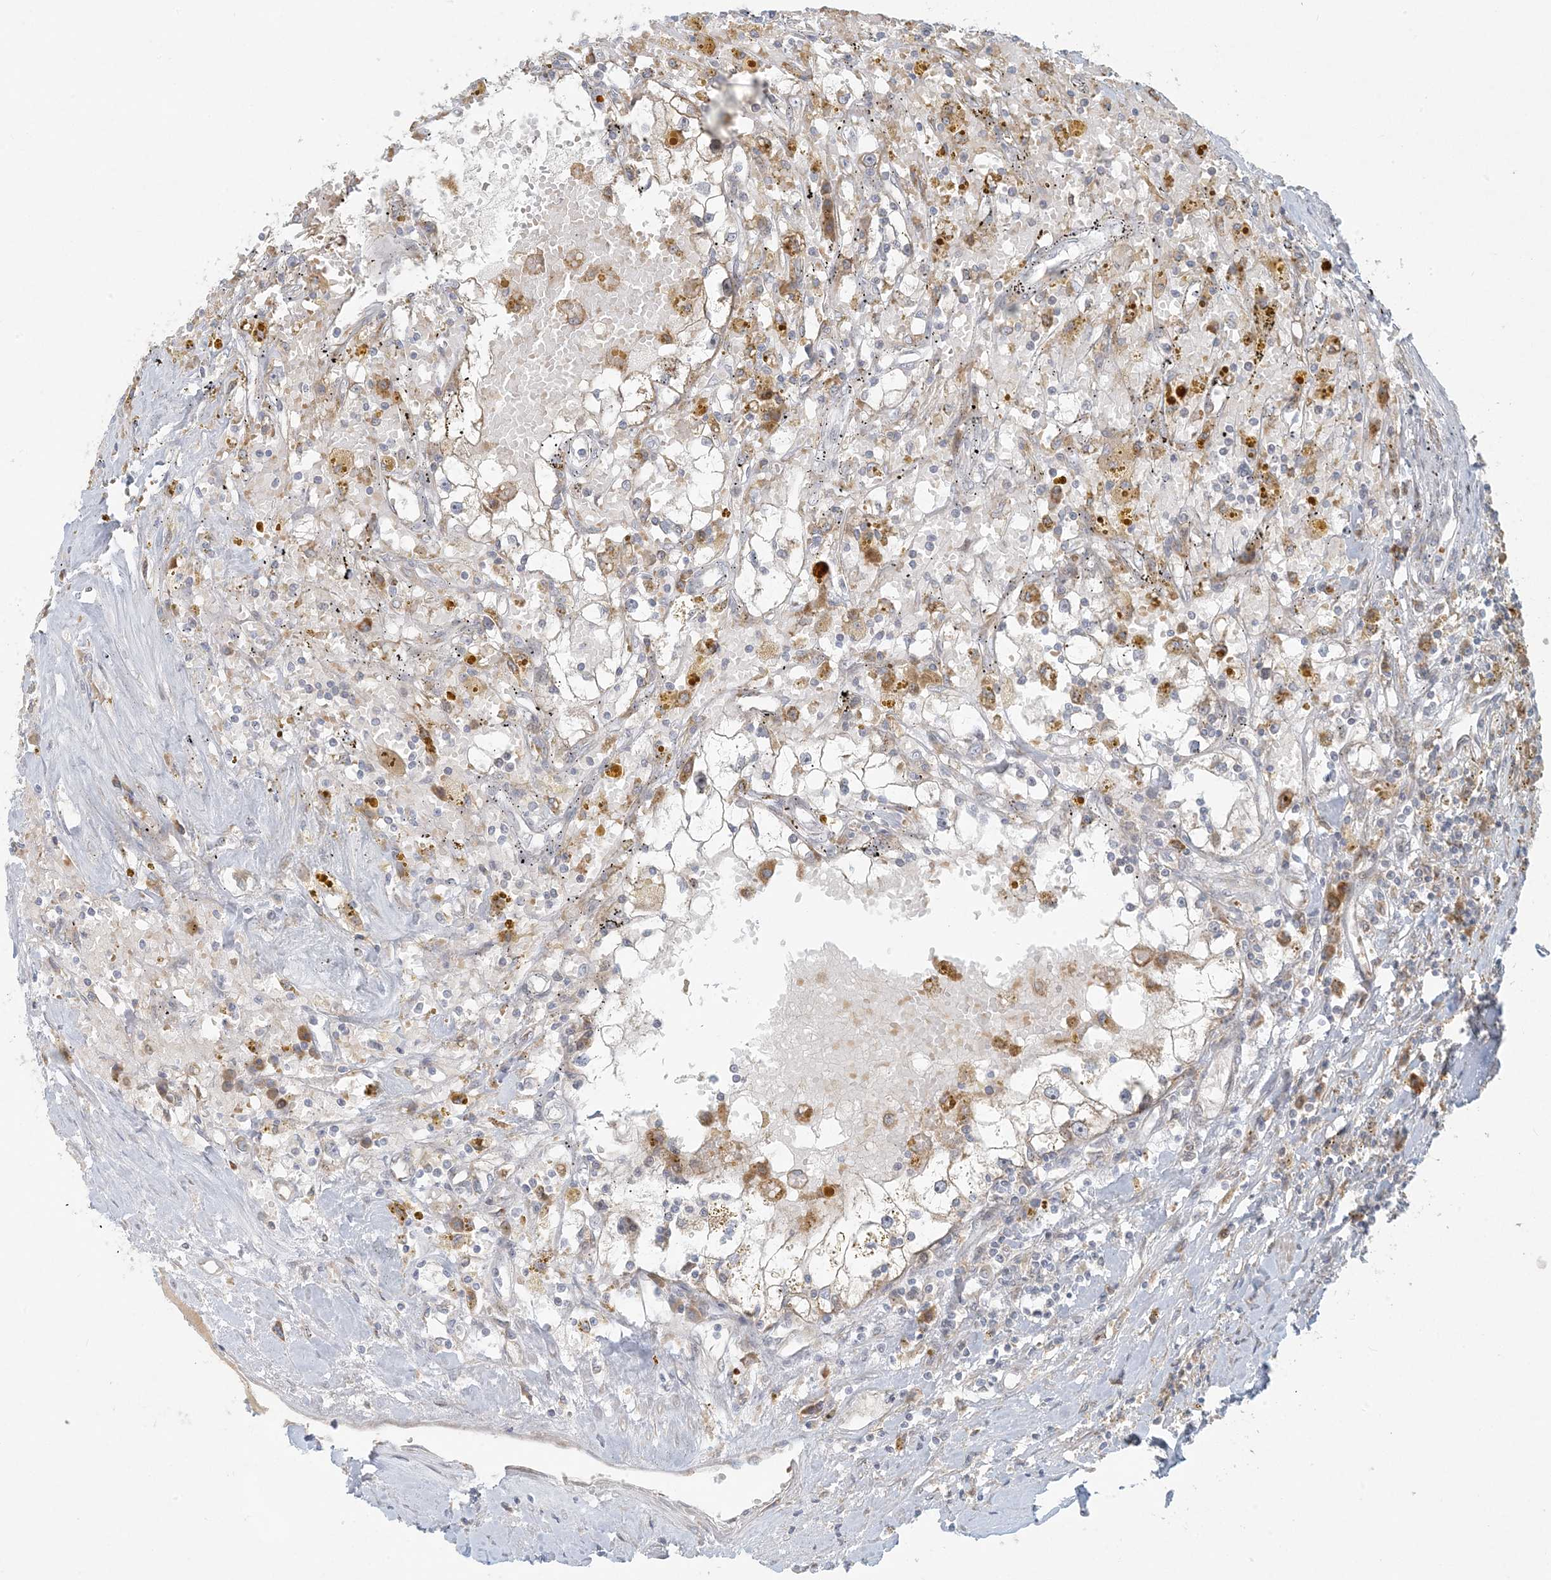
{"staining": {"intensity": "negative", "quantity": "none", "location": "none"}, "tissue": "renal cancer", "cell_type": "Tumor cells", "image_type": "cancer", "snomed": [{"axis": "morphology", "description": "Adenocarcinoma, NOS"}, {"axis": "topography", "description": "Kidney"}], "caption": "A high-resolution photomicrograph shows immunohistochemistry (IHC) staining of renal adenocarcinoma, which shows no significant positivity in tumor cells. The staining was performed using DAB (3,3'-diaminobenzidine) to visualize the protein expression in brown, while the nuclei were stained in blue with hematoxylin (Magnification: 20x).", "gene": "HACL1", "patient": {"sex": "male", "age": 56}}